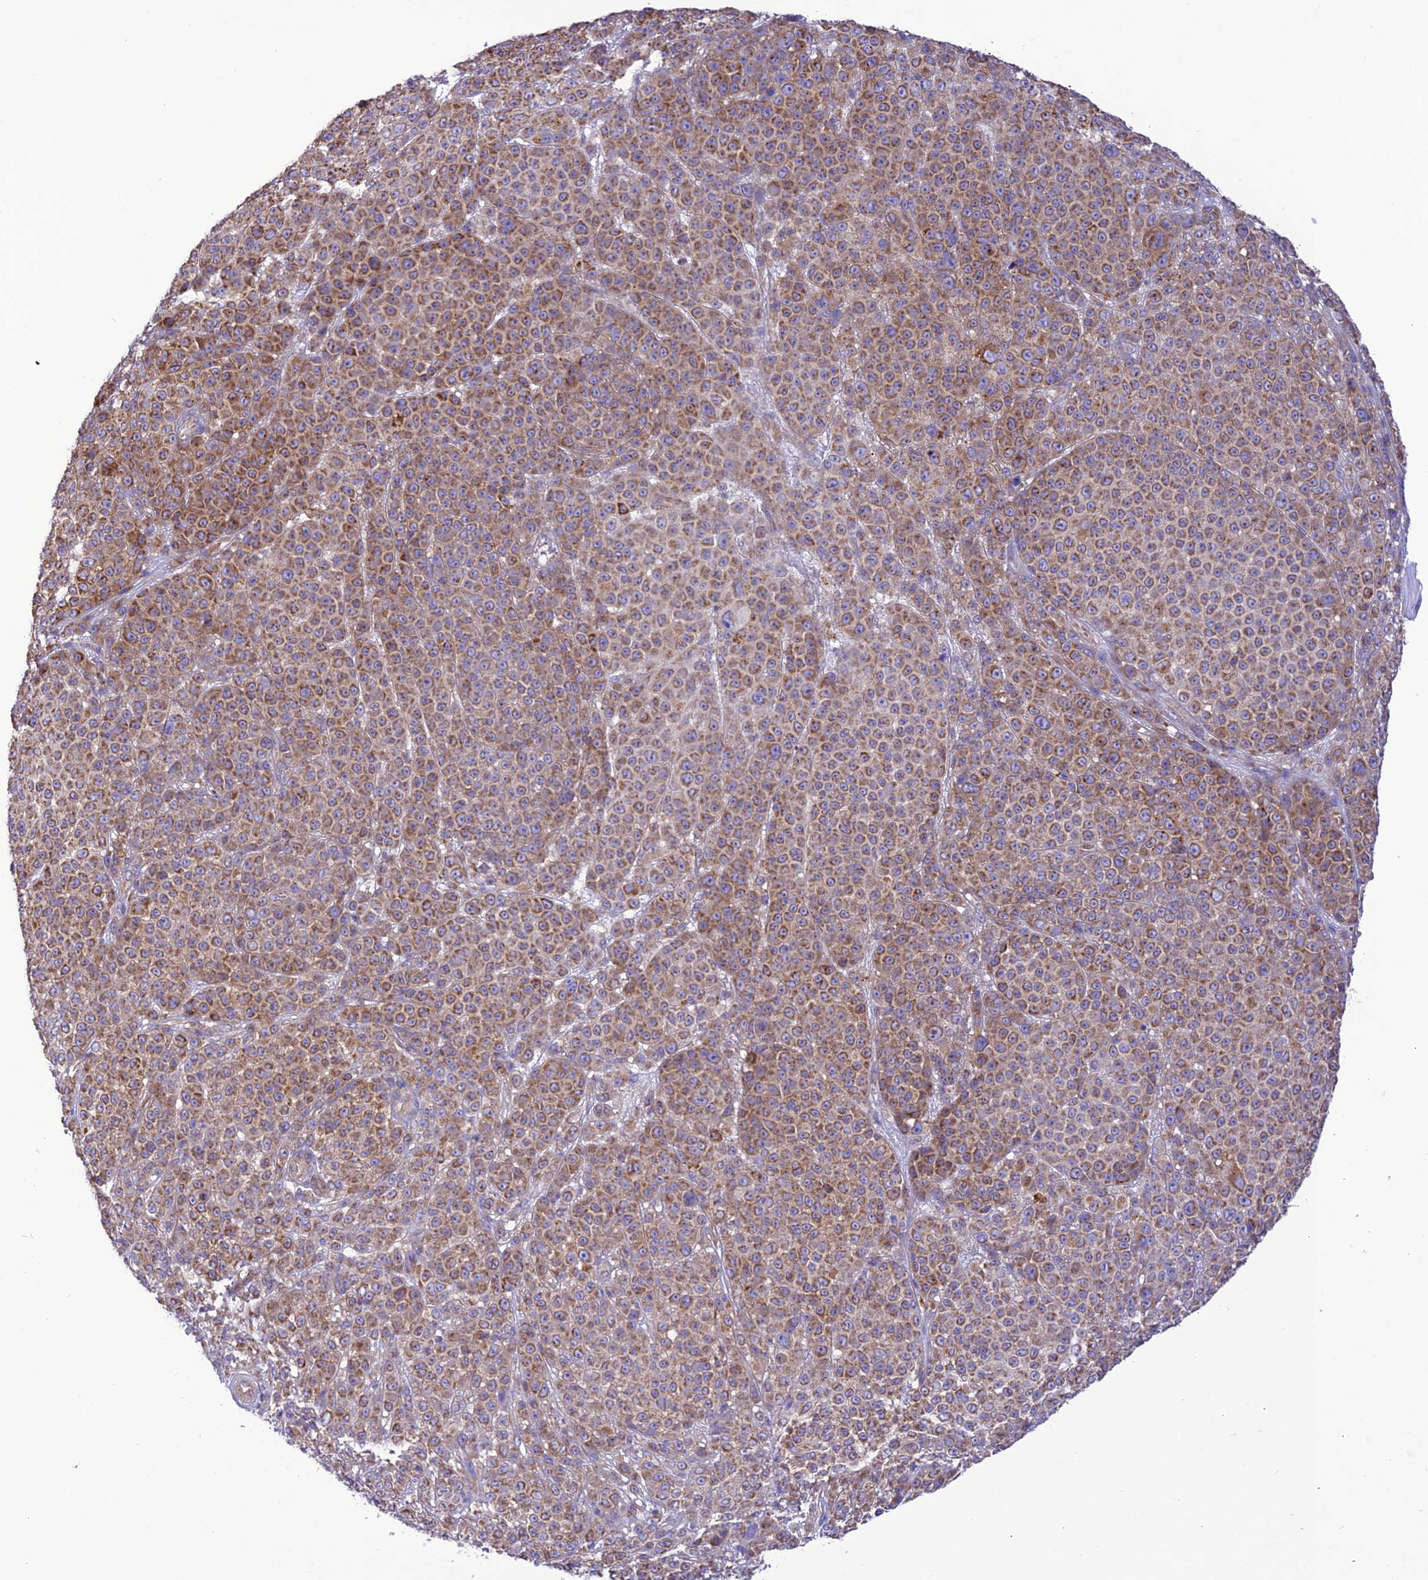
{"staining": {"intensity": "moderate", "quantity": ">75%", "location": "cytoplasmic/membranous"}, "tissue": "melanoma", "cell_type": "Tumor cells", "image_type": "cancer", "snomed": [{"axis": "morphology", "description": "Malignant melanoma, NOS"}, {"axis": "topography", "description": "Skin"}], "caption": "Immunohistochemical staining of human malignant melanoma reveals moderate cytoplasmic/membranous protein expression in approximately >75% of tumor cells.", "gene": "MAP3K12", "patient": {"sex": "female", "age": 94}}